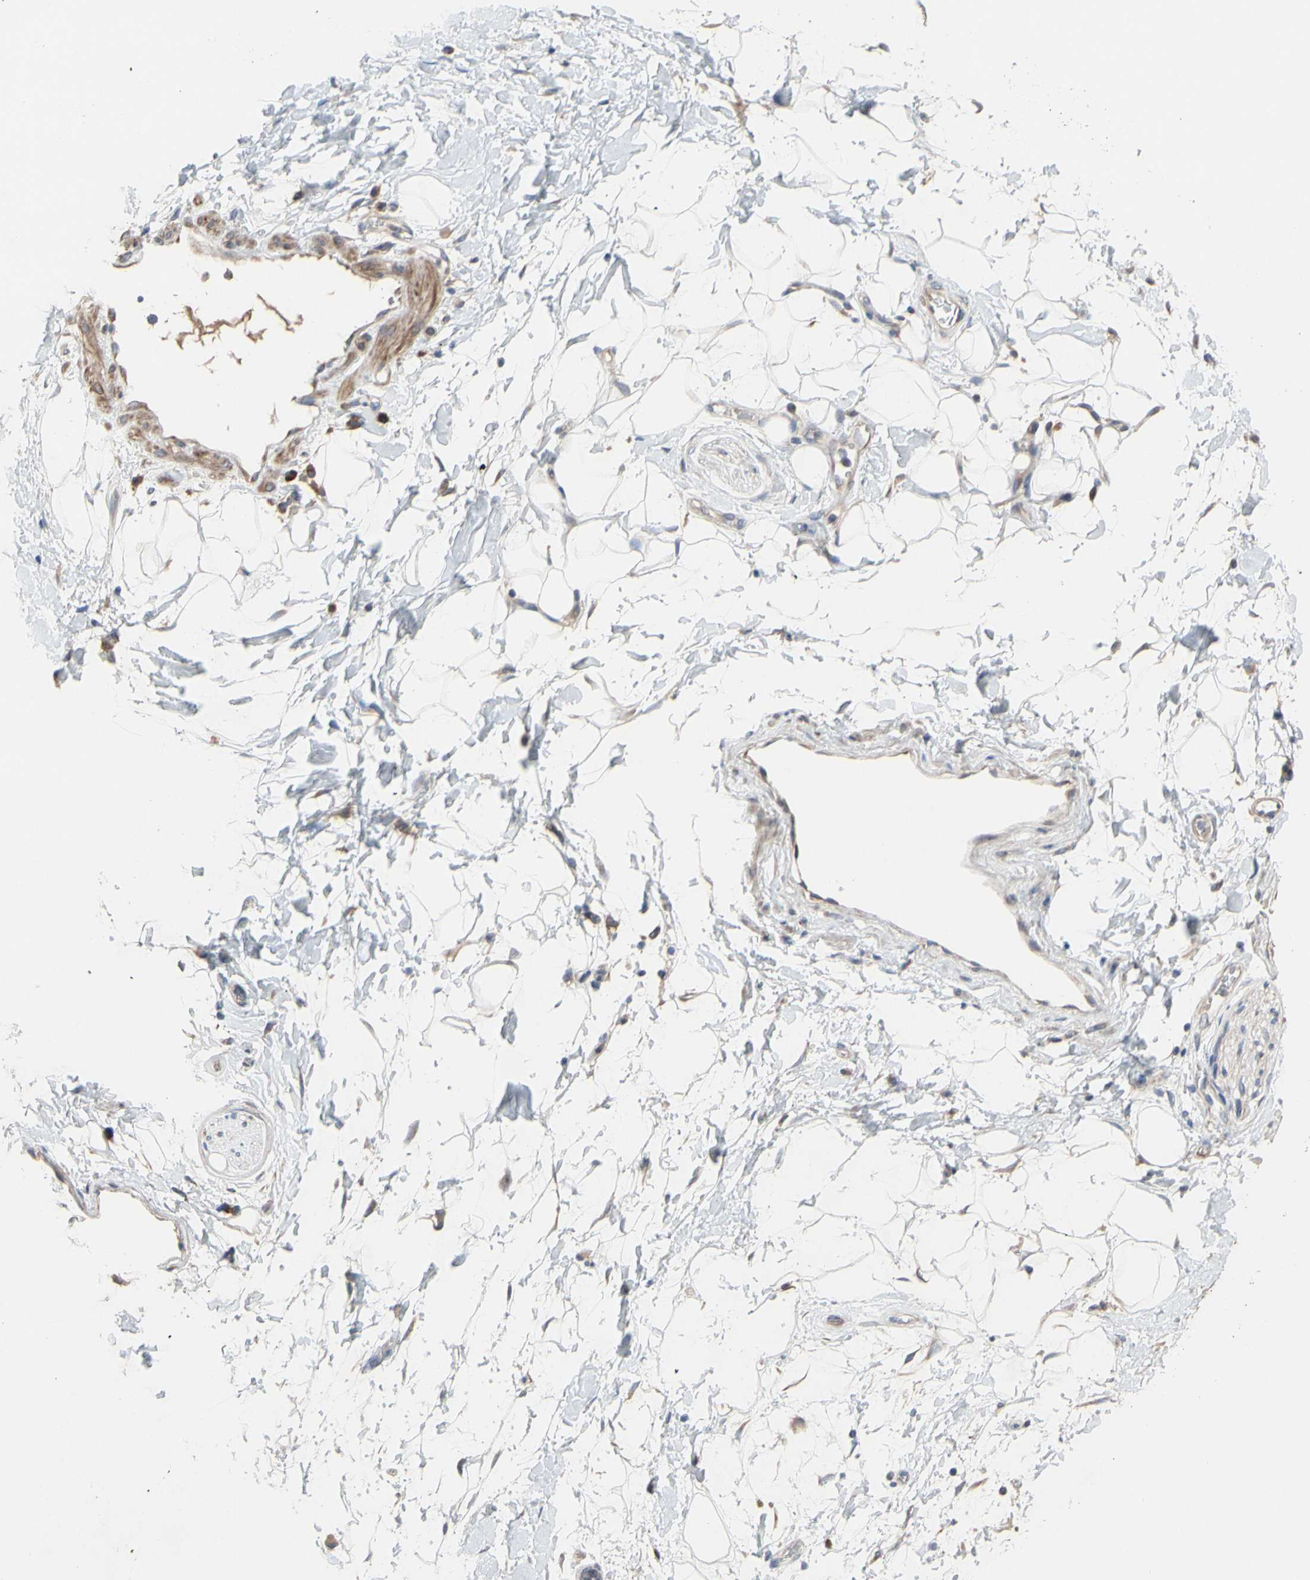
{"staining": {"intensity": "negative", "quantity": "none", "location": "none"}, "tissue": "adipose tissue", "cell_type": "Adipocytes", "image_type": "normal", "snomed": [{"axis": "morphology", "description": "Normal tissue, NOS"}, {"axis": "topography", "description": "Soft tissue"}], "caption": "High magnification brightfield microscopy of unremarkable adipose tissue stained with DAB (3,3'-diaminobenzidine) (brown) and counterstained with hematoxylin (blue): adipocytes show no significant positivity.", "gene": "TTC14", "patient": {"sex": "male", "age": 72}}